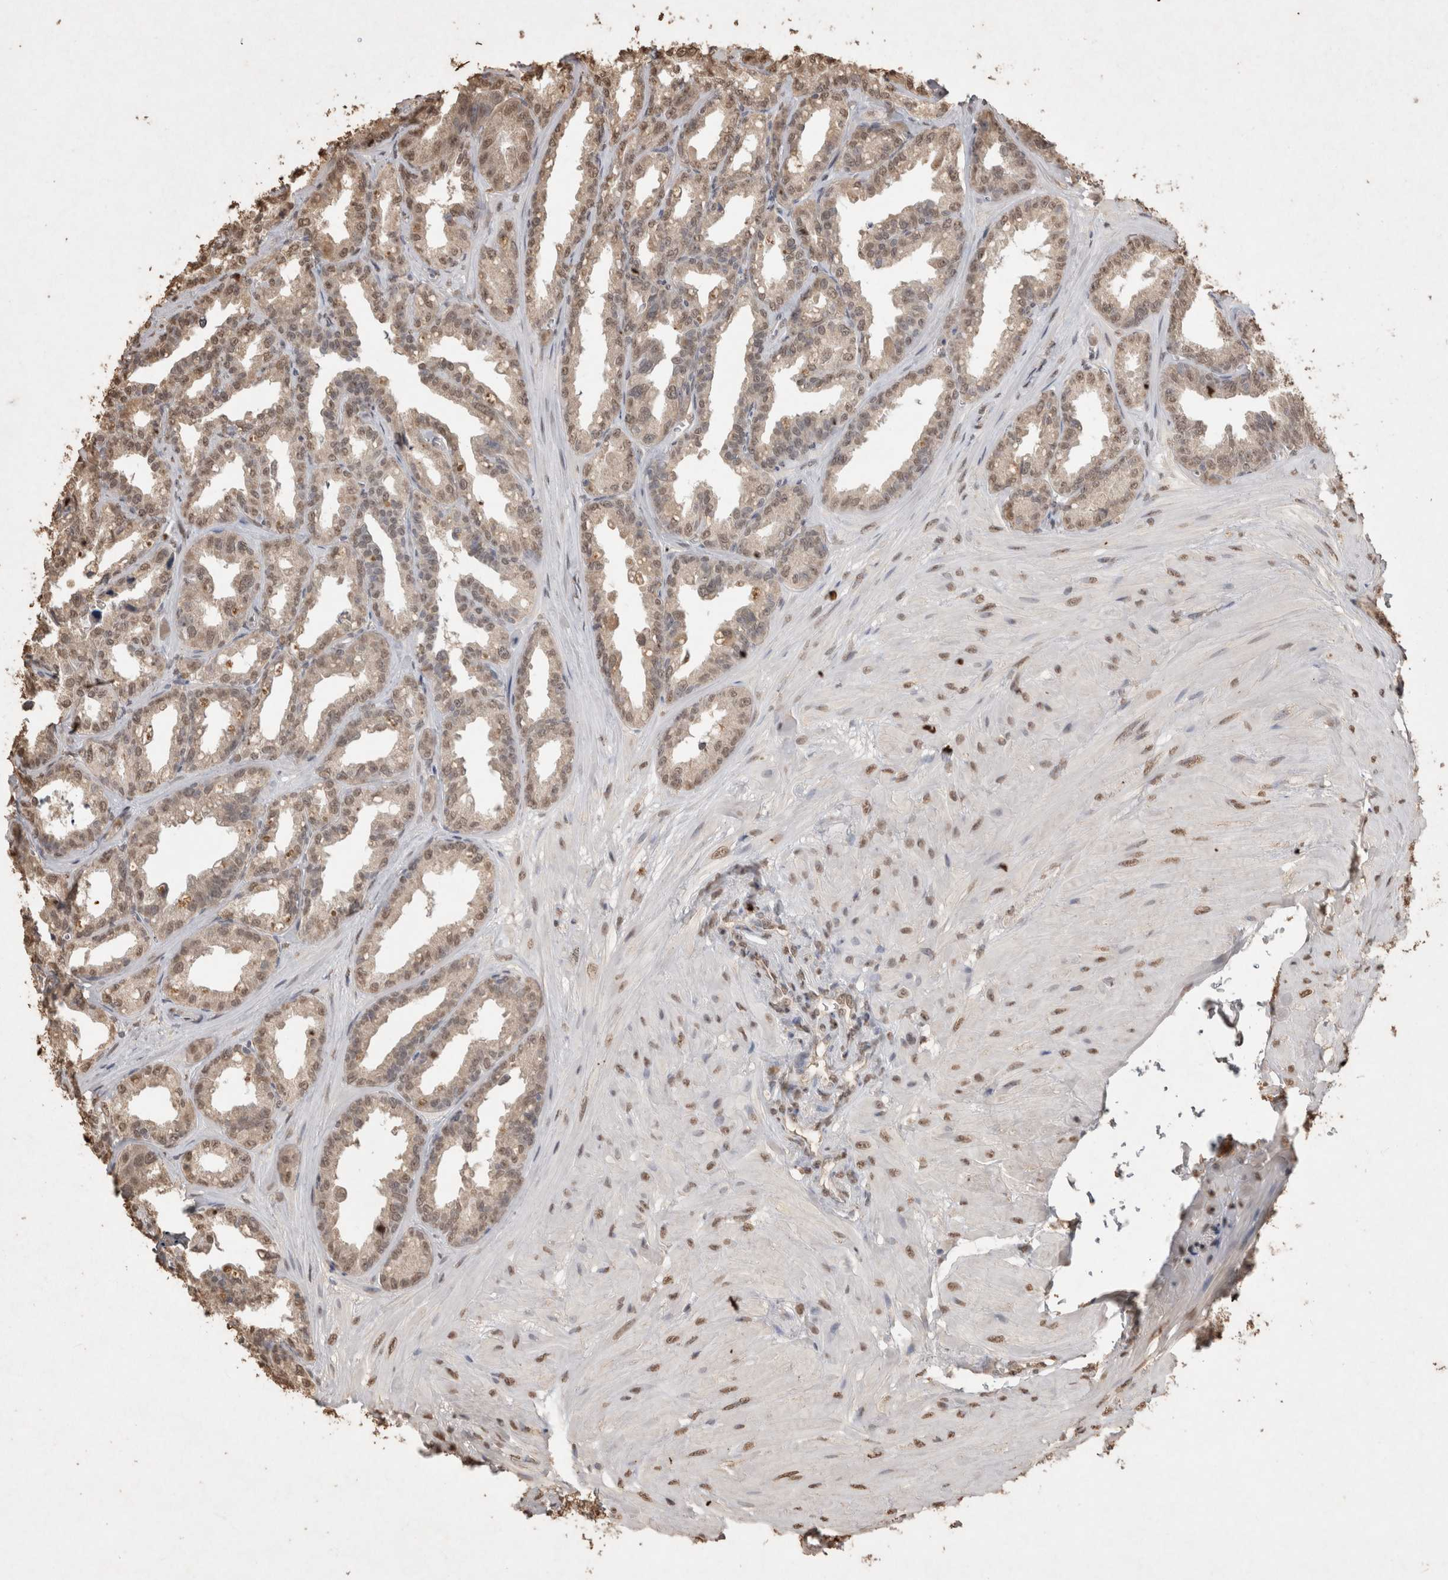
{"staining": {"intensity": "weak", "quantity": ">75%", "location": "nuclear"}, "tissue": "seminal vesicle", "cell_type": "Glandular cells", "image_type": "normal", "snomed": [{"axis": "morphology", "description": "Normal tissue, NOS"}, {"axis": "topography", "description": "Prostate"}, {"axis": "topography", "description": "Seminal veicle"}], "caption": "Protein staining of normal seminal vesicle reveals weak nuclear staining in about >75% of glandular cells.", "gene": "MLX", "patient": {"sex": "male", "age": 51}}